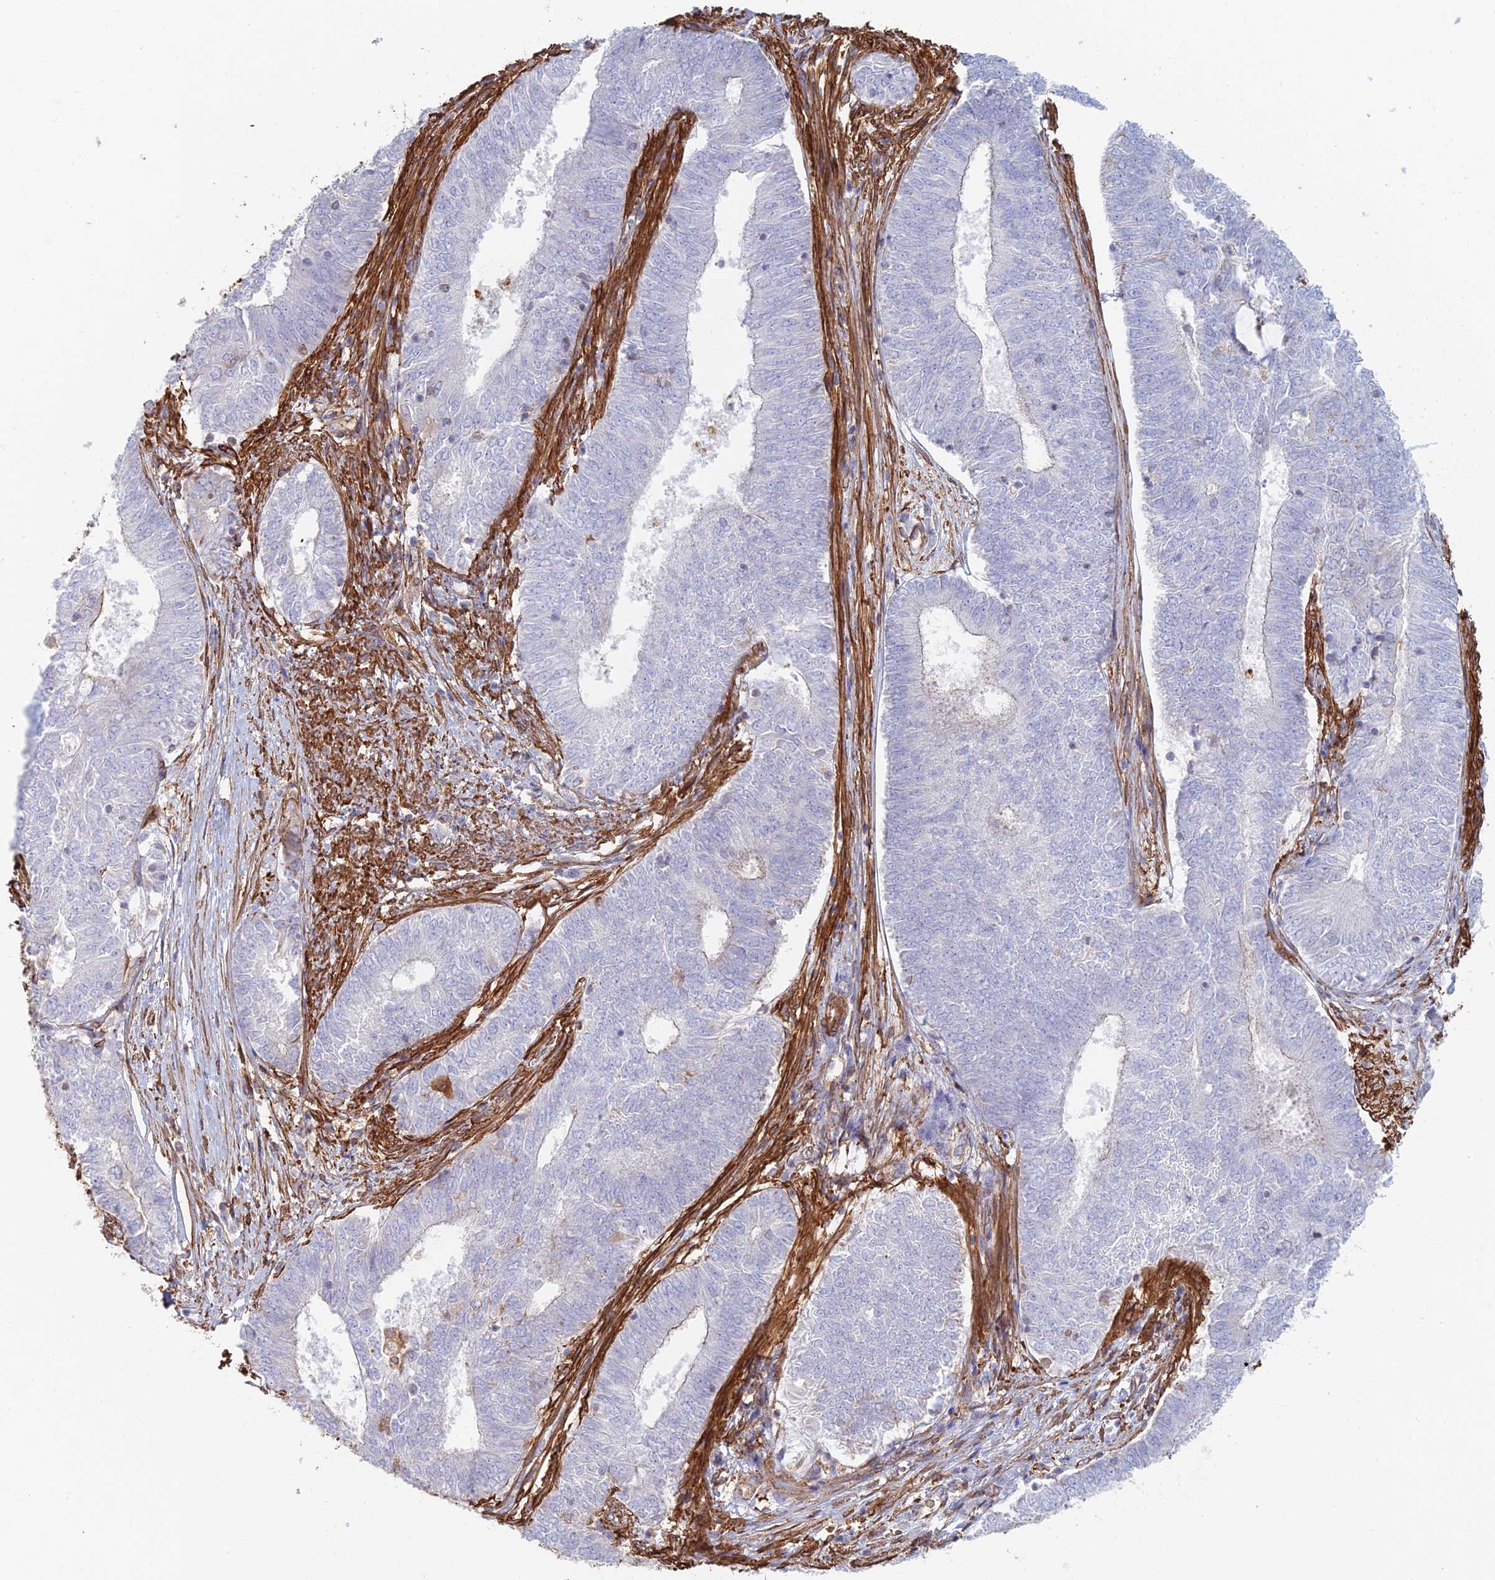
{"staining": {"intensity": "negative", "quantity": "none", "location": "none"}, "tissue": "endometrial cancer", "cell_type": "Tumor cells", "image_type": "cancer", "snomed": [{"axis": "morphology", "description": "Adenocarcinoma, NOS"}, {"axis": "topography", "description": "Endometrium"}], "caption": "Histopathology image shows no protein staining in tumor cells of endometrial adenocarcinoma tissue. Nuclei are stained in blue.", "gene": "PAK4", "patient": {"sex": "female", "age": 62}}